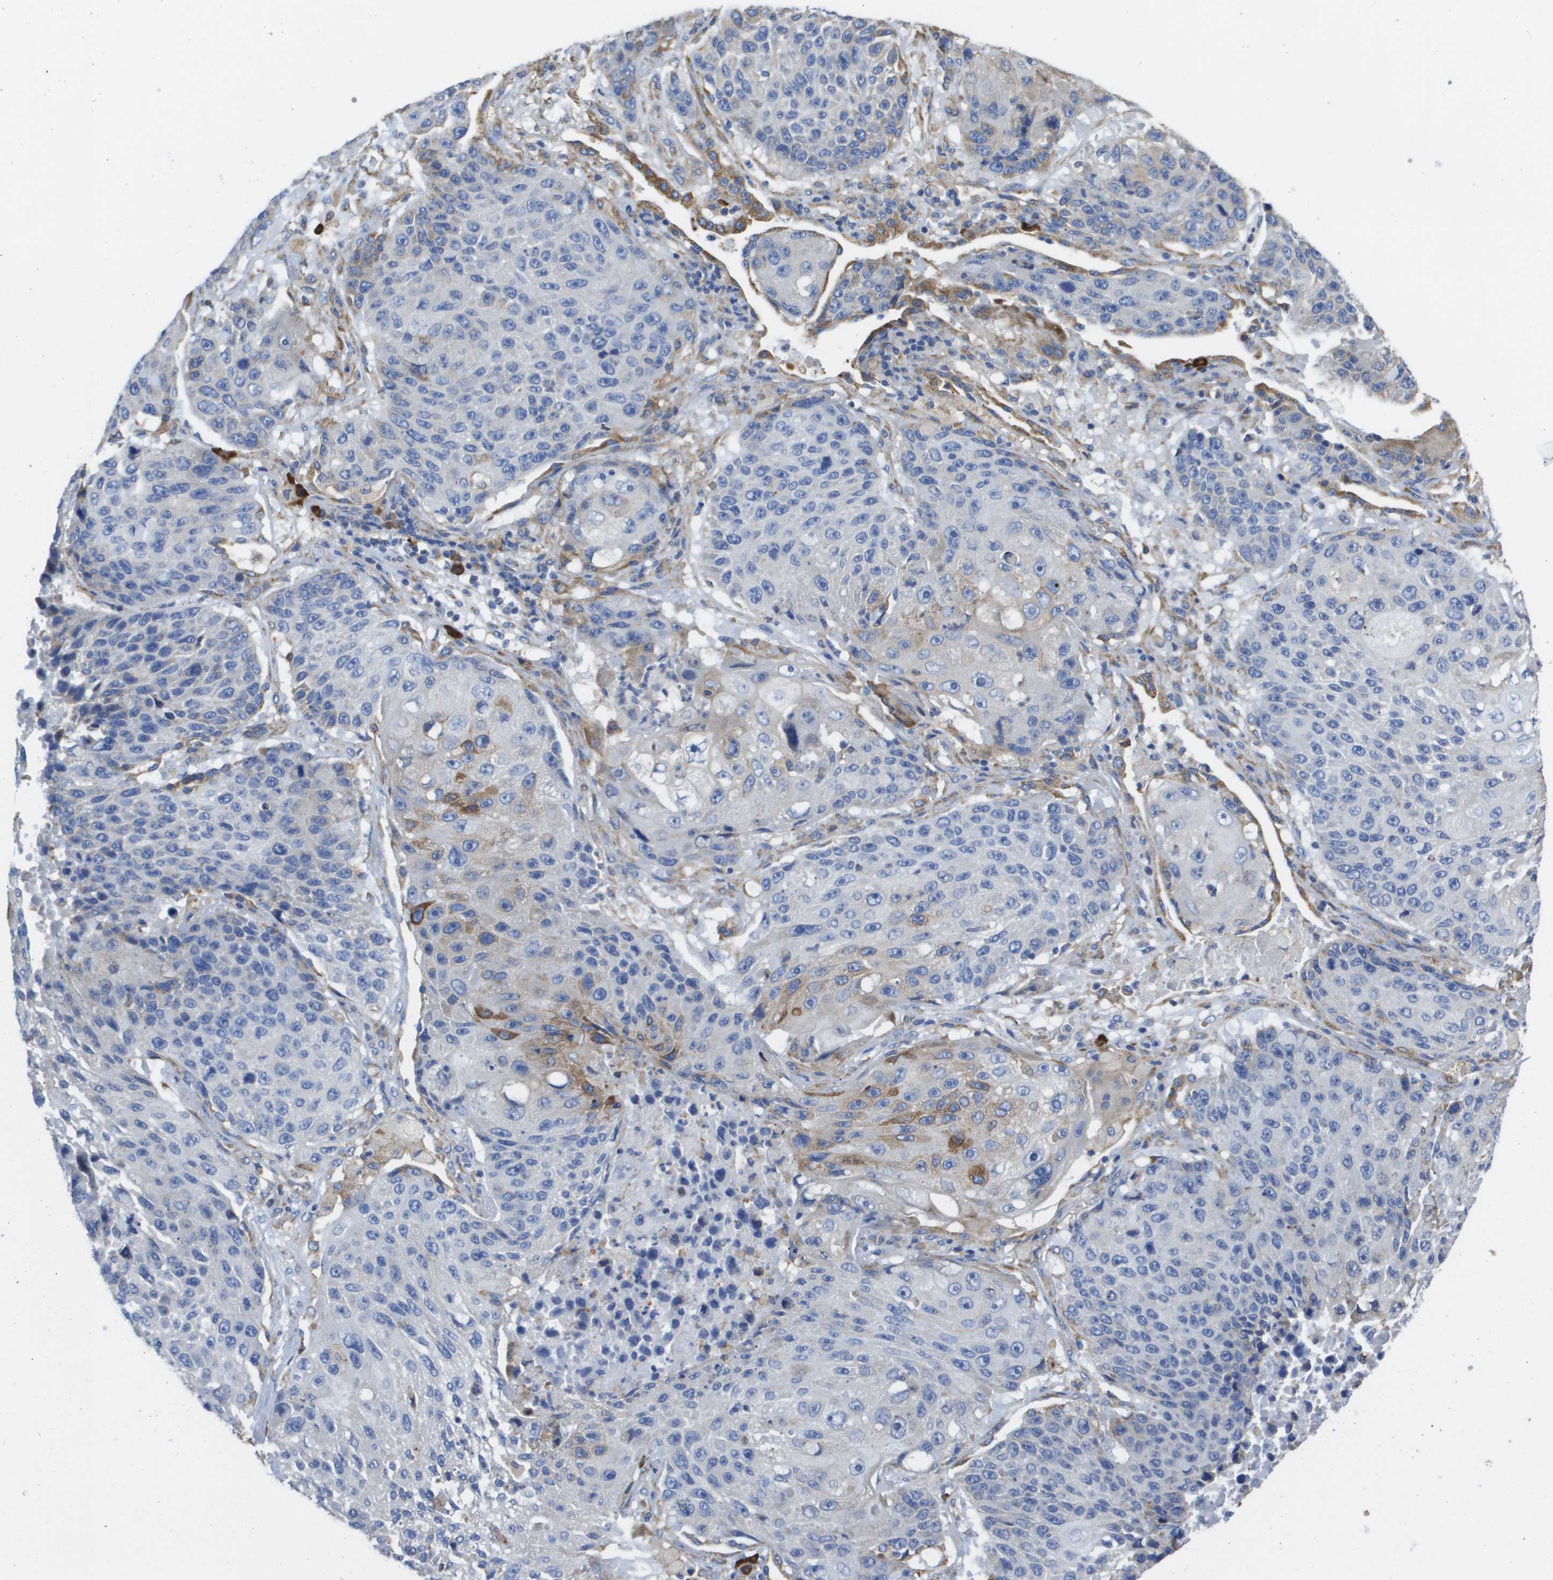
{"staining": {"intensity": "weak", "quantity": "<25%", "location": "cytoplasmic/membranous"}, "tissue": "lung cancer", "cell_type": "Tumor cells", "image_type": "cancer", "snomed": [{"axis": "morphology", "description": "Squamous cell carcinoma, NOS"}, {"axis": "topography", "description": "Lung"}], "caption": "Immunohistochemistry histopathology image of lung squamous cell carcinoma stained for a protein (brown), which demonstrates no expression in tumor cells.", "gene": "SDR42E1", "patient": {"sex": "male", "age": 61}}